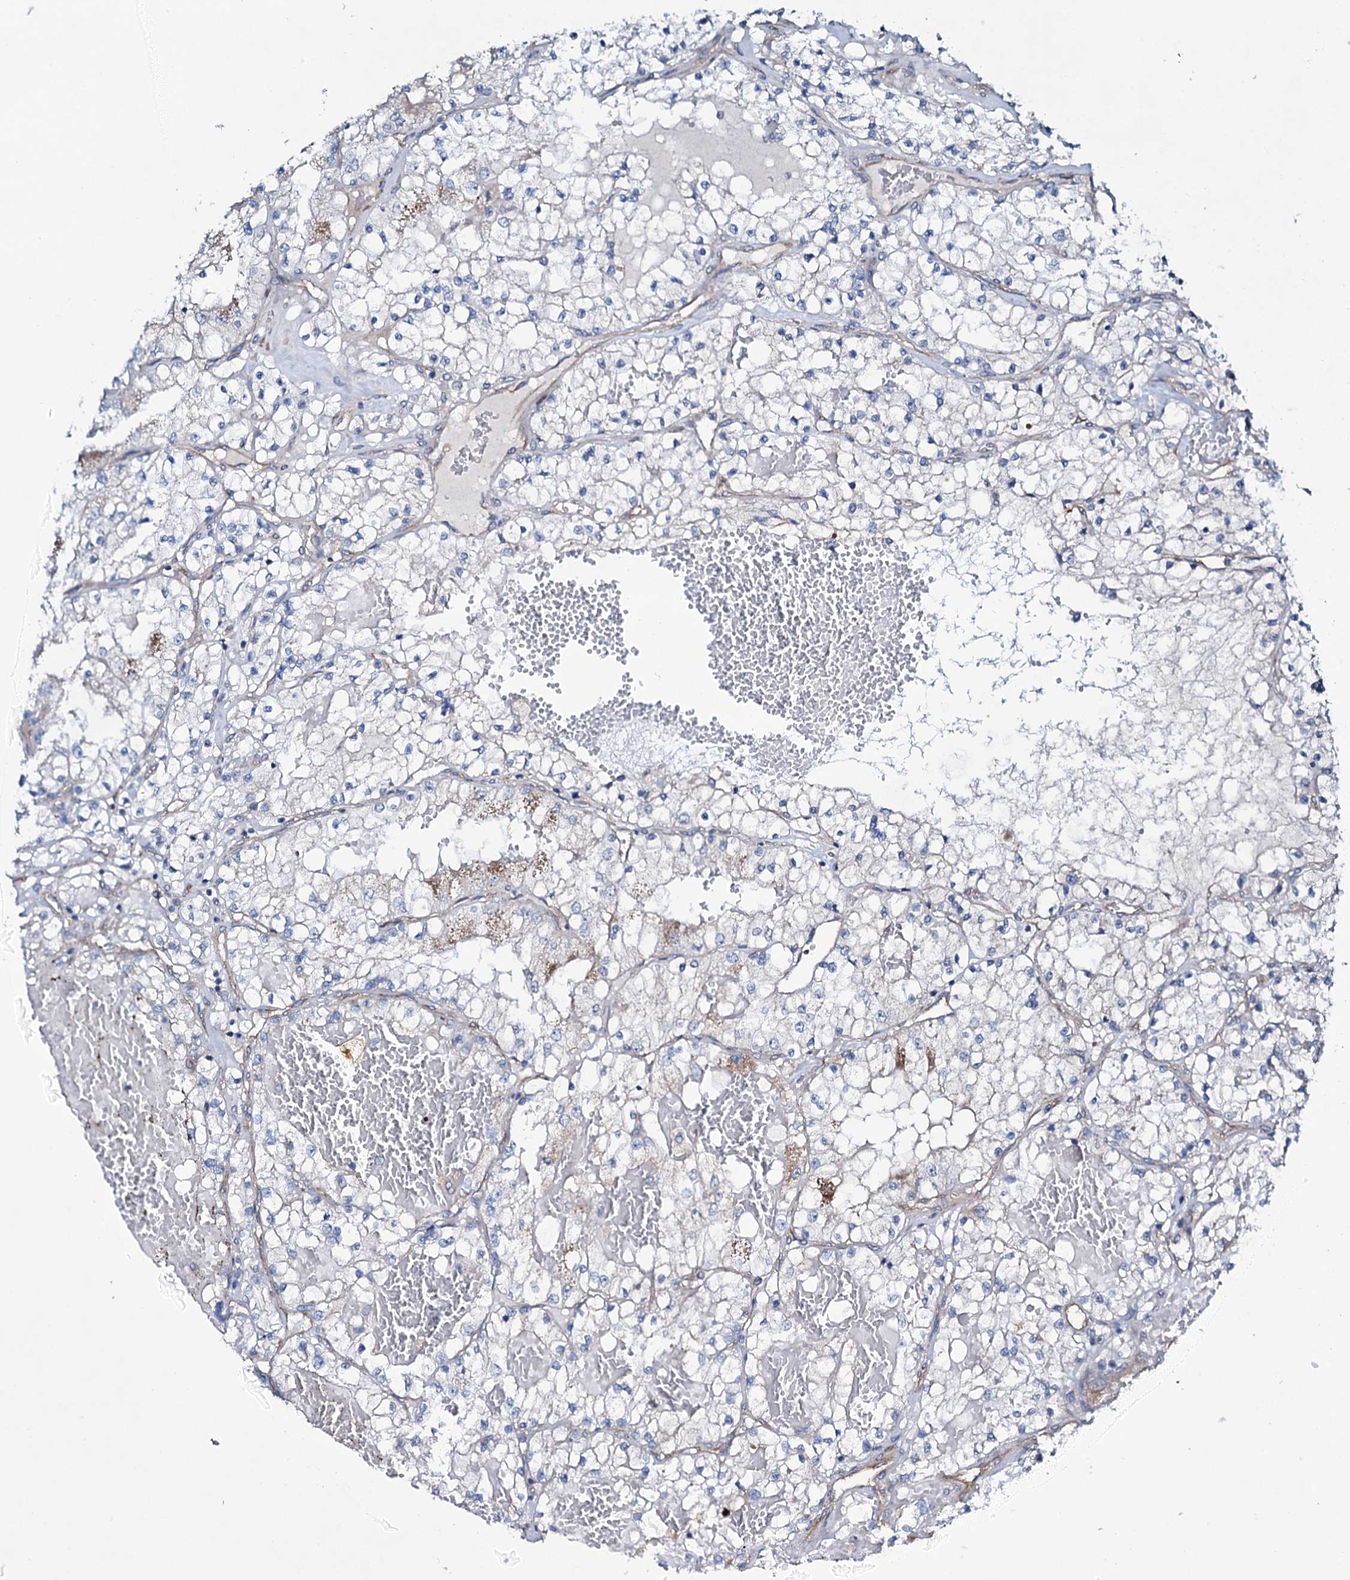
{"staining": {"intensity": "negative", "quantity": "none", "location": "none"}, "tissue": "renal cancer", "cell_type": "Tumor cells", "image_type": "cancer", "snomed": [{"axis": "morphology", "description": "Normal tissue, NOS"}, {"axis": "morphology", "description": "Adenocarcinoma, NOS"}, {"axis": "topography", "description": "Kidney"}], "caption": "Micrograph shows no protein expression in tumor cells of adenocarcinoma (renal) tissue.", "gene": "STARD13", "patient": {"sex": "male", "age": 68}}